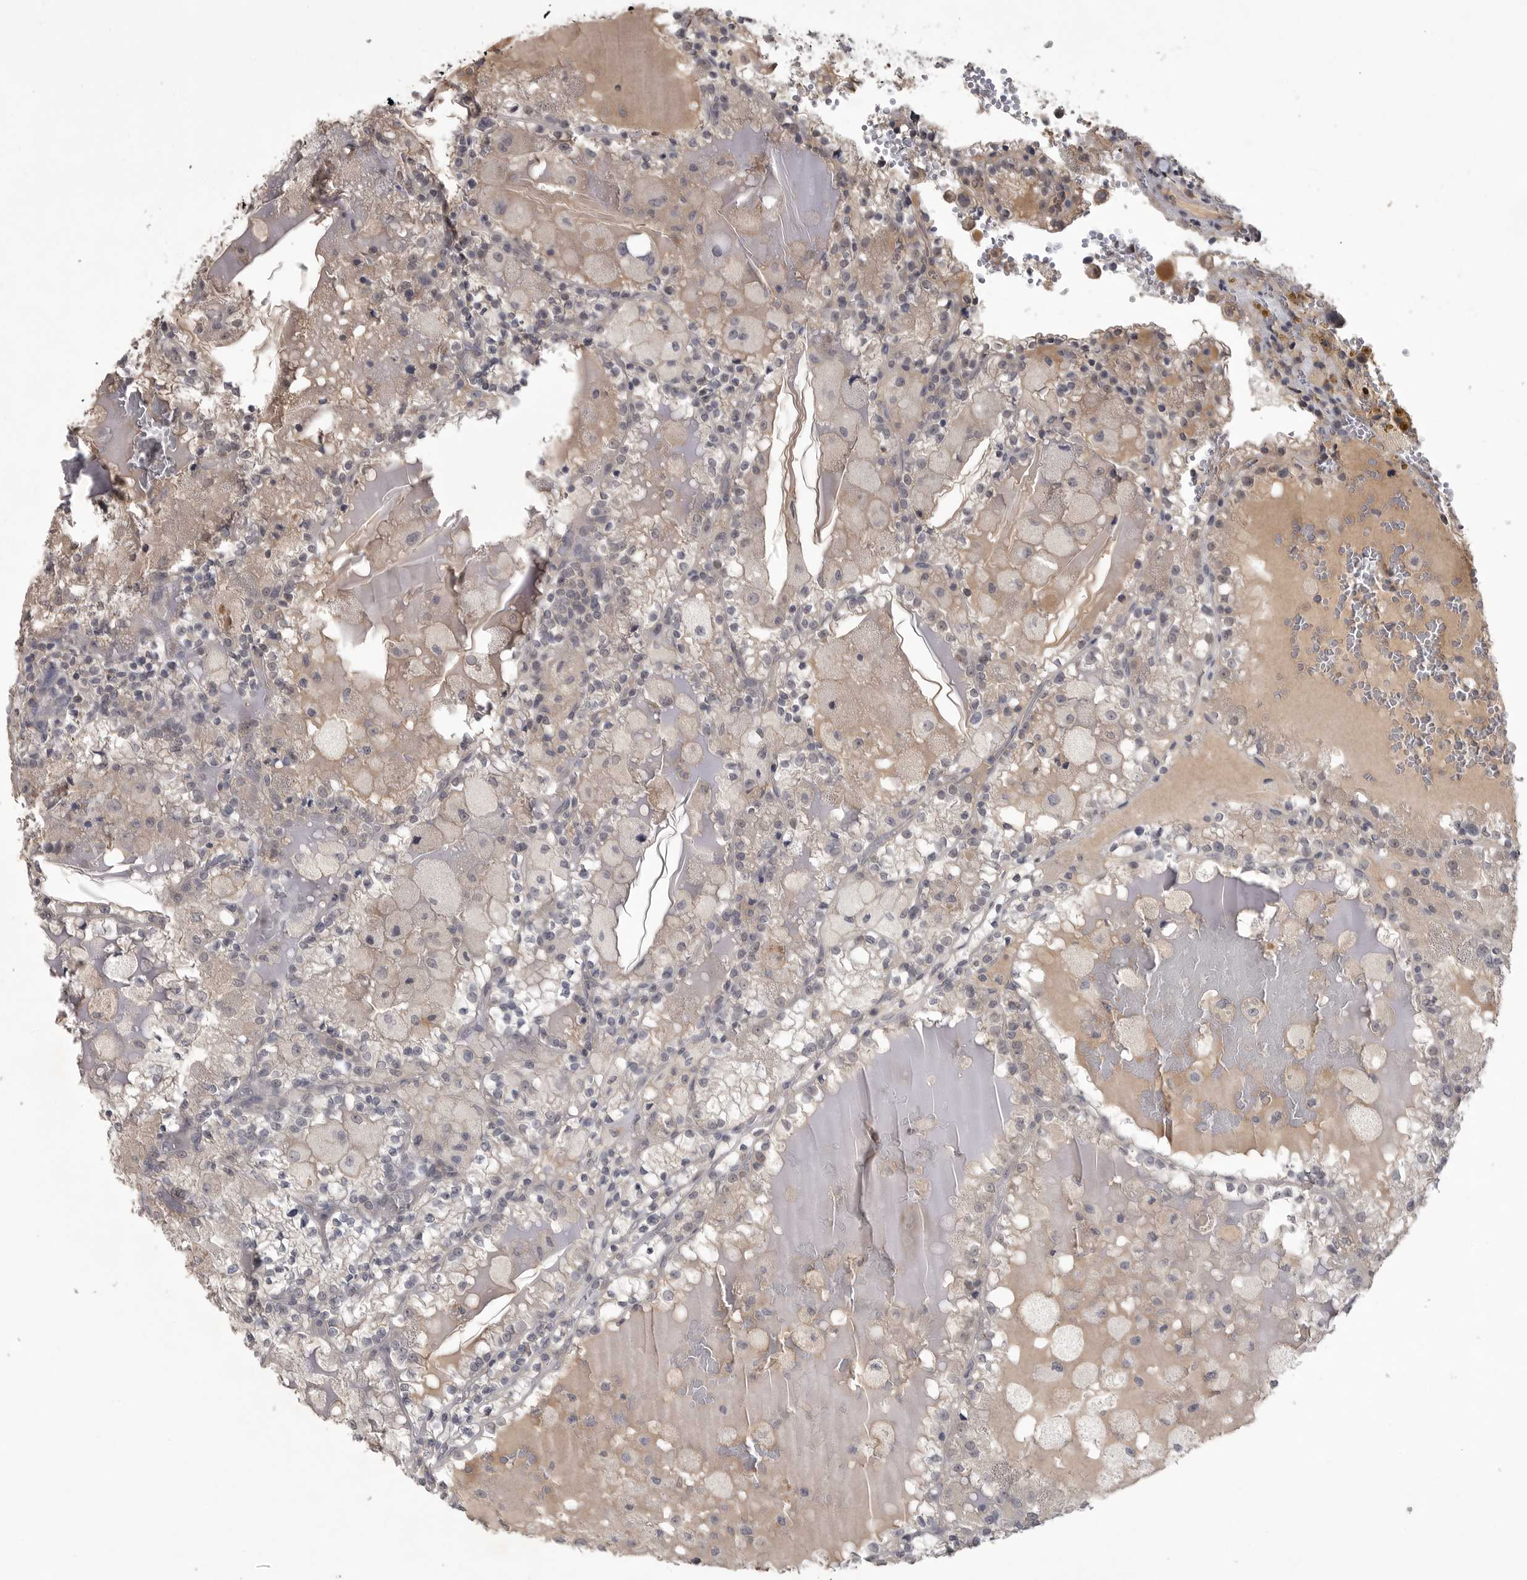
{"staining": {"intensity": "weak", "quantity": "<25%", "location": "cytoplasmic/membranous"}, "tissue": "renal cancer", "cell_type": "Tumor cells", "image_type": "cancer", "snomed": [{"axis": "morphology", "description": "Adenocarcinoma, NOS"}, {"axis": "topography", "description": "Kidney"}], "caption": "The micrograph demonstrates no significant expression in tumor cells of renal cancer (adenocarcinoma). Brightfield microscopy of immunohistochemistry stained with DAB (brown) and hematoxylin (blue), captured at high magnification.", "gene": "ZNF114", "patient": {"sex": "female", "age": 56}}